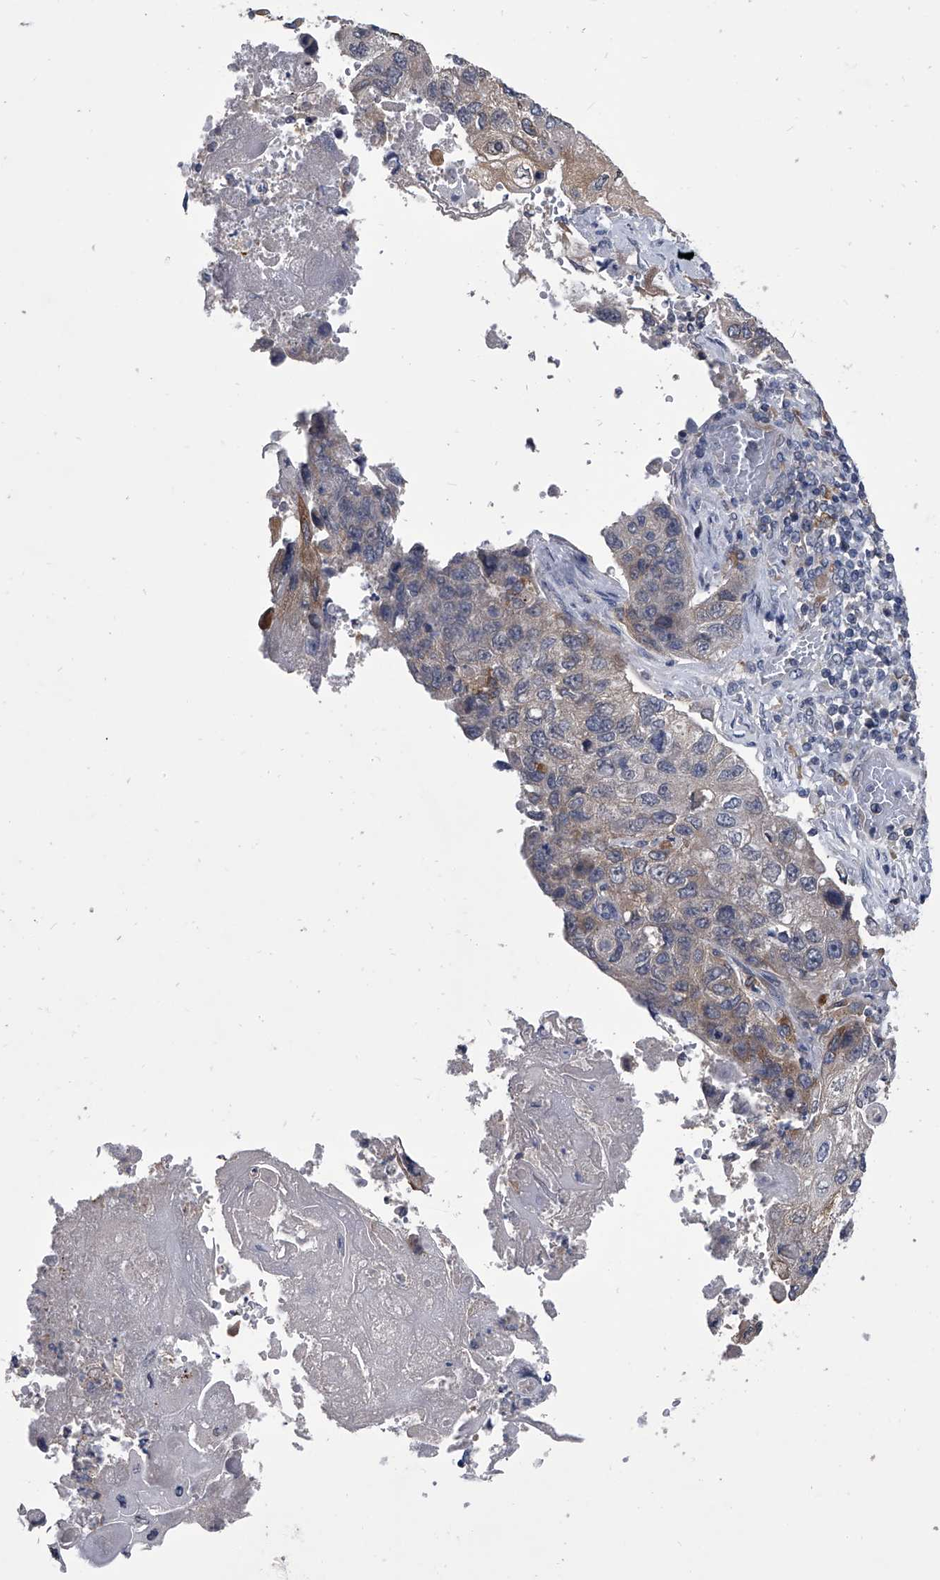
{"staining": {"intensity": "weak", "quantity": "<25%", "location": "cytoplasmic/membranous"}, "tissue": "lung cancer", "cell_type": "Tumor cells", "image_type": "cancer", "snomed": [{"axis": "morphology", "description": "Squamous cell carcinoma, NOS"}, {"axis": "topography", "description": "Lung"}], "caption": "Squamous cell carcinoma (lung) was stained to show a protein in brown. There is no significant expression in tumor cells. The staining is performed using DAB brown chromogen with nuclei counter-stained in using hematoxylin.", "gene": "MAP4K3", "patient": {"sex": "male", "age": 61}}